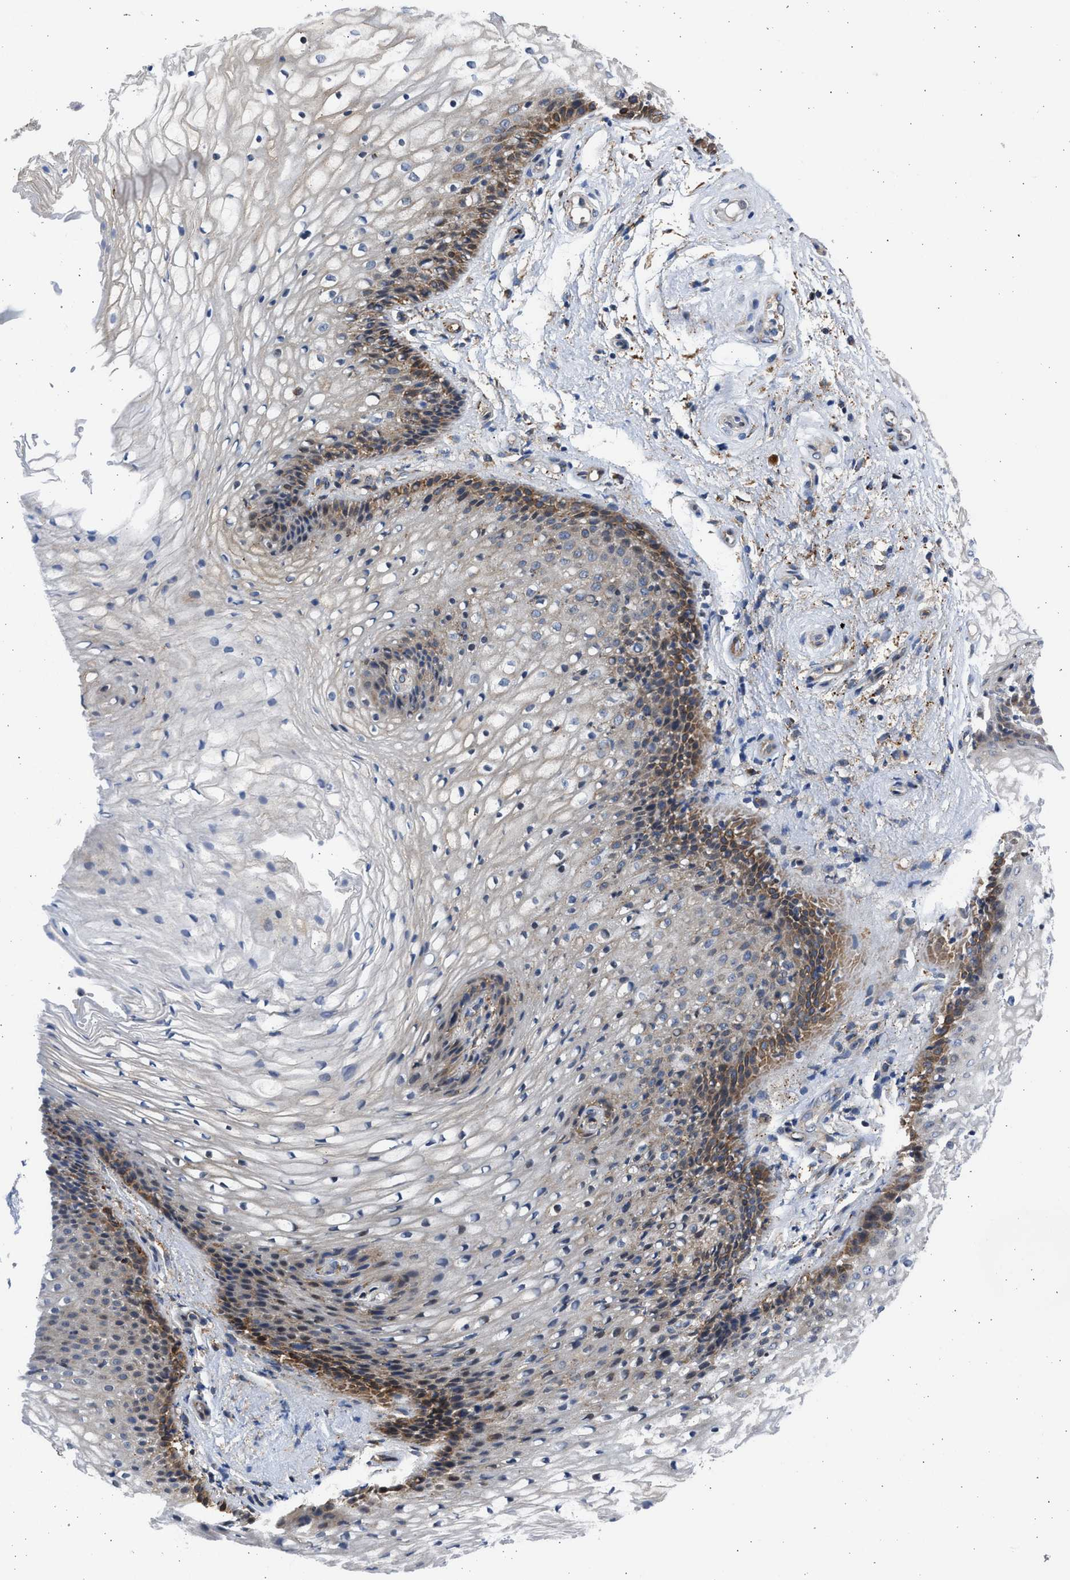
{"staining": {"intensity": "moderate", "quantity": "<25%", "location": "cytoplasmic/membranous"}, "tissue": "vagina", "cell_type": "Squamous epithelial cells", "image_type": "normal", "snomed": [{"axis": "morphology", "description": "Normal tissue, NOS"}, {"axis": "topography", "description": "Vagina"}], "caption": "Immunohistochemical staining of unremarkable human vagina displays low levels of moderate cytoplasmic/membranous expression in approximately <25% of squamous epithelial cells.", "gene": "PLD2", "patient": {"sex": "female", "age": 34}}